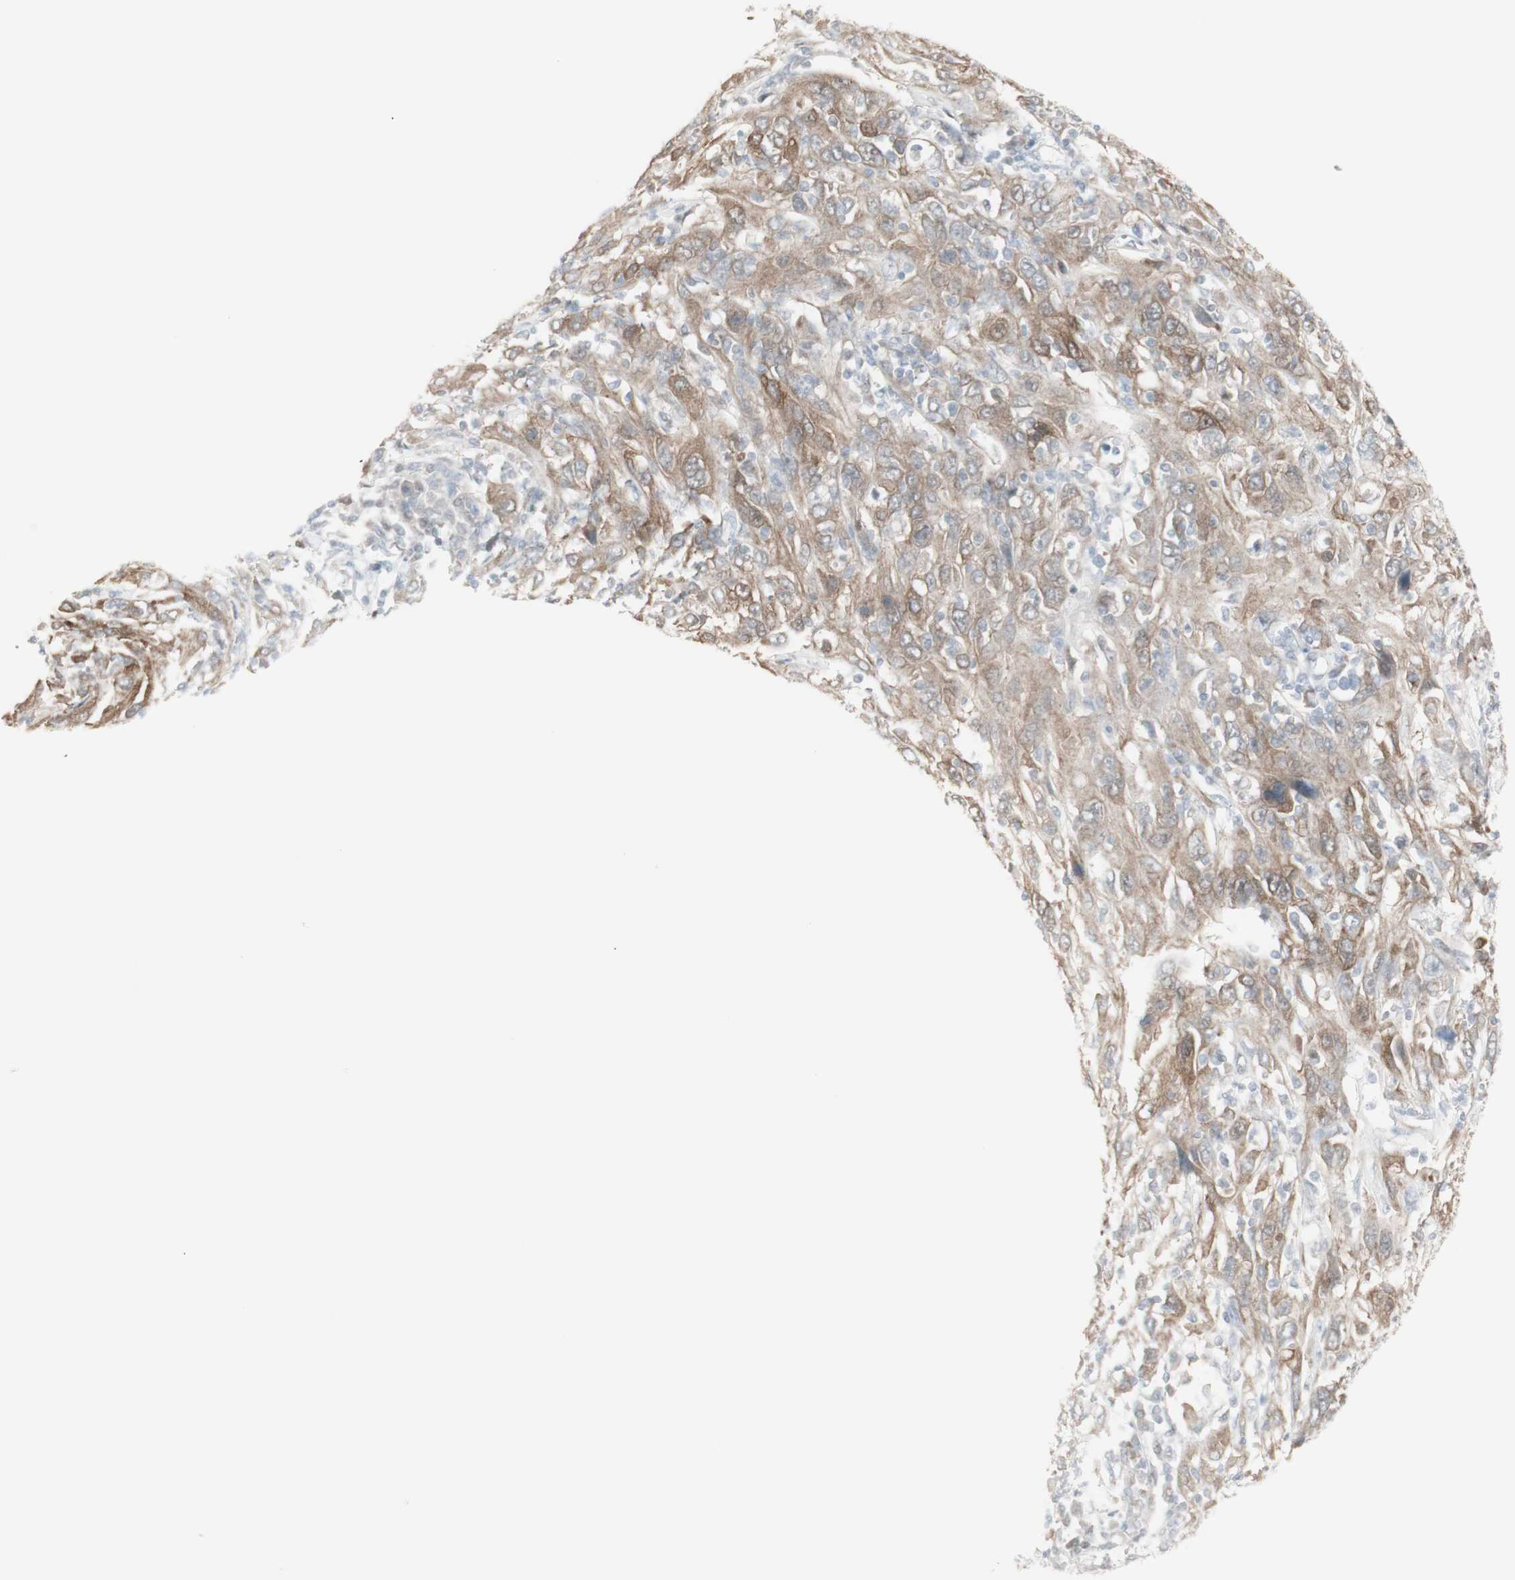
{"staining": {"intensity": "moderate", "quantity": ">75%", "location": "cytoplasmic/membranous"}, "tissue": "cervical cancer", "cell_type": "Tumor cells", "image_type": "cancer", "snomed": [{"axis": "morphology", "description": "Squamous cell carcinoma, NOS"}, {"axis": "topography", "description": "Cervix"}], "caption": "Immunohistochemistry (IHC) (DAB) staining of cervical squamous cell carcinoma demonstrates moderate cytoplasmic/membranous protein staining in approximately >75% of tumor cells.", "gene": "C1orf116", "patient": {"sex": "female", "age": 46}}